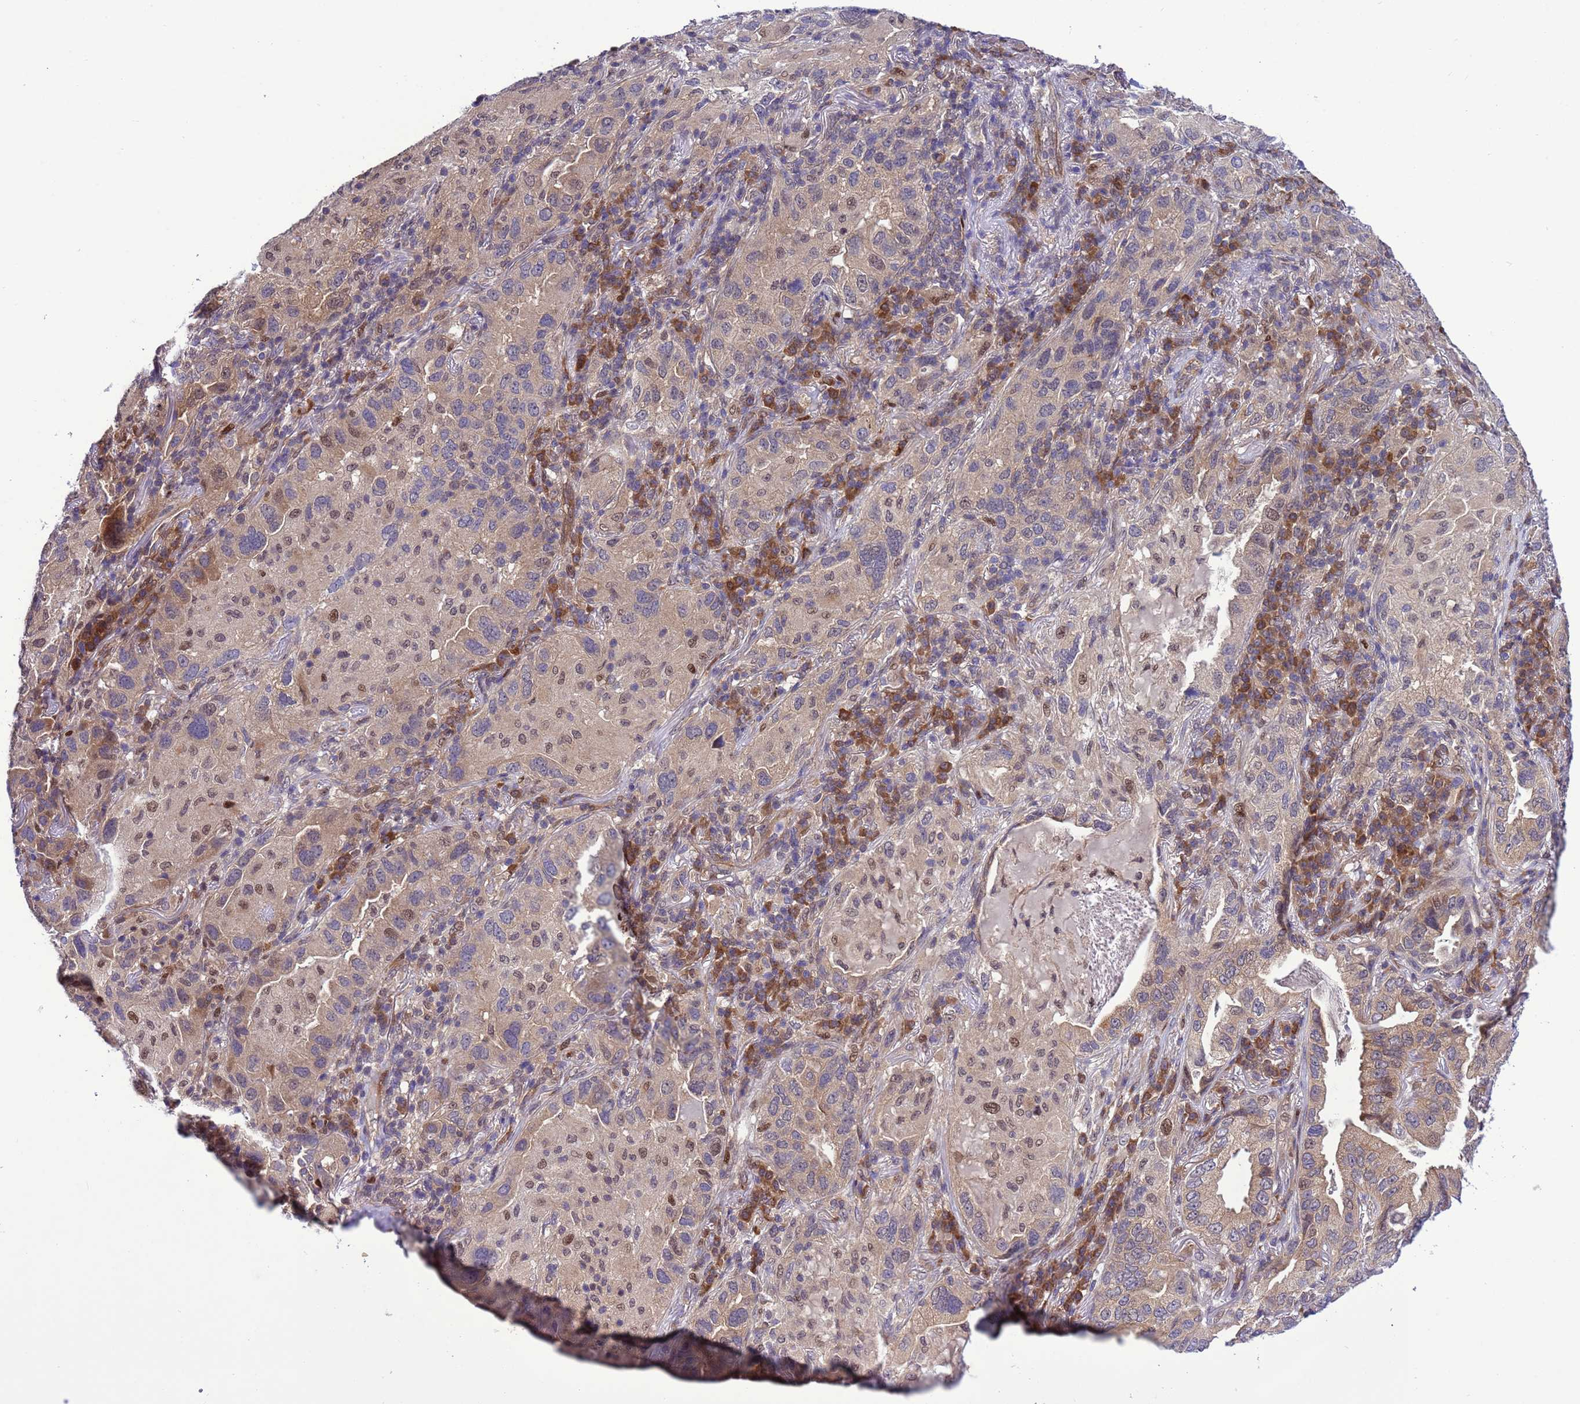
{"staining": {"intensity": "moderate", "quantity": "25%-75%", "location": "cytoplasmic/membranous"}, "tissue": "lung cancer", "cell_type": "Tumor cells", "image_type": "cancer", "snomed": [{"axis": "morphology", "description": "Adenocarcinoma, NOS"}, {"axis": "topography", "description": "Lung"}], "caption": "Immunohistochemical staining of lung adenocarcinoma displays moderate cytoplasmic/membranous protein expression in approximately 25%-75% of tumor cells.", "gene": "RASD1", "patient": {"sex": "female", "age": 69}}